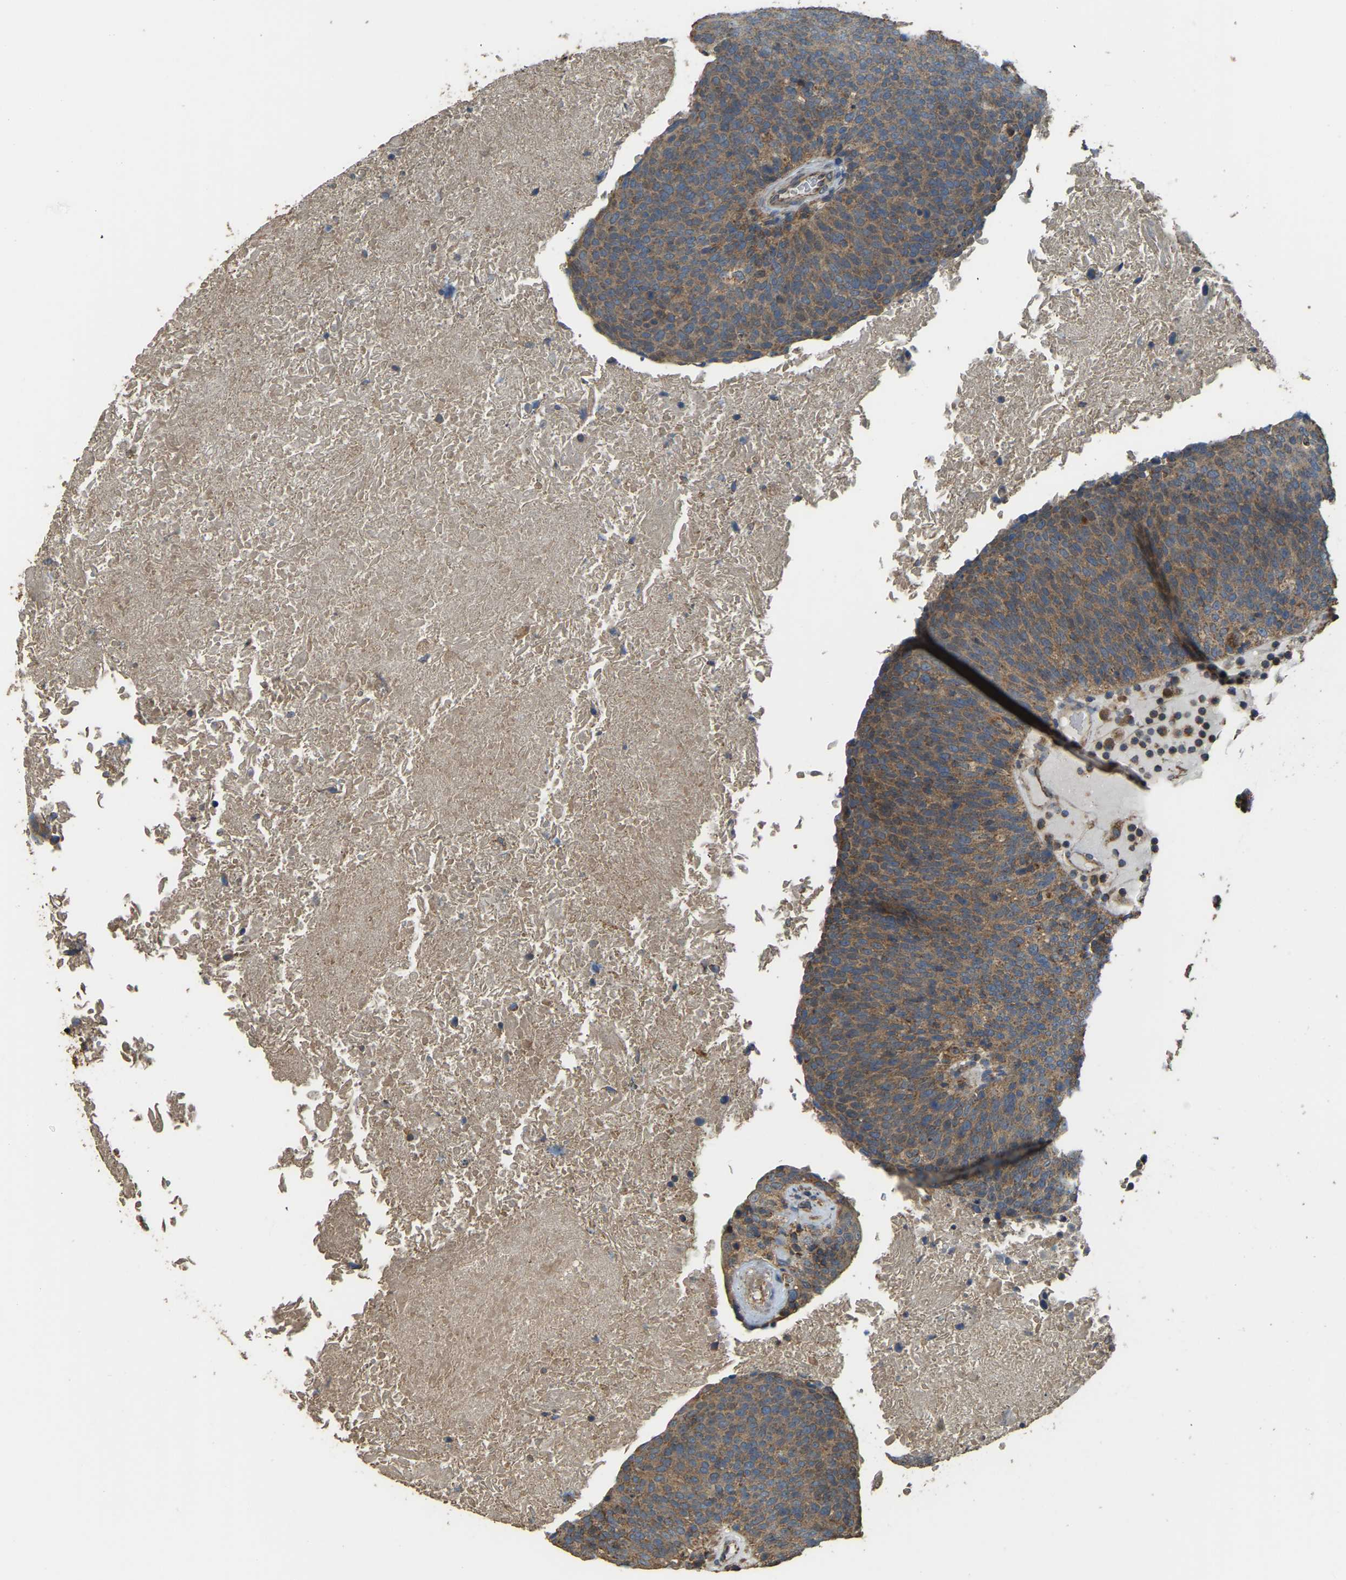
{"staining": {"intensity": "moderate", "quantity": ">75%", "location": "cytoplasmic/membranous"}, "tissue": "head and neck cancer", "cell_type": "Tumor cells", "image_type": "cancer", "snomed": [{"axis": "morphology", "description": "Squamous cell carcinoma, NOS"}, {"axis": "morphology", "description": "Squamous cell carcinoma, metastatic, NOS"}, {"axis": "topography", "description": "Lymph node"}, {"axis": "topography", "description": "Head-Neck"}], "caption": "Brown immunohistochemical staining in head and neck cancer (metastatic squamous cell carcinoma) shows moderate cytoplasmic/membranous expression in about >75% of tumor cells.", "gene": "GNG2", "patient": {"sex": "male", "age": 62}}